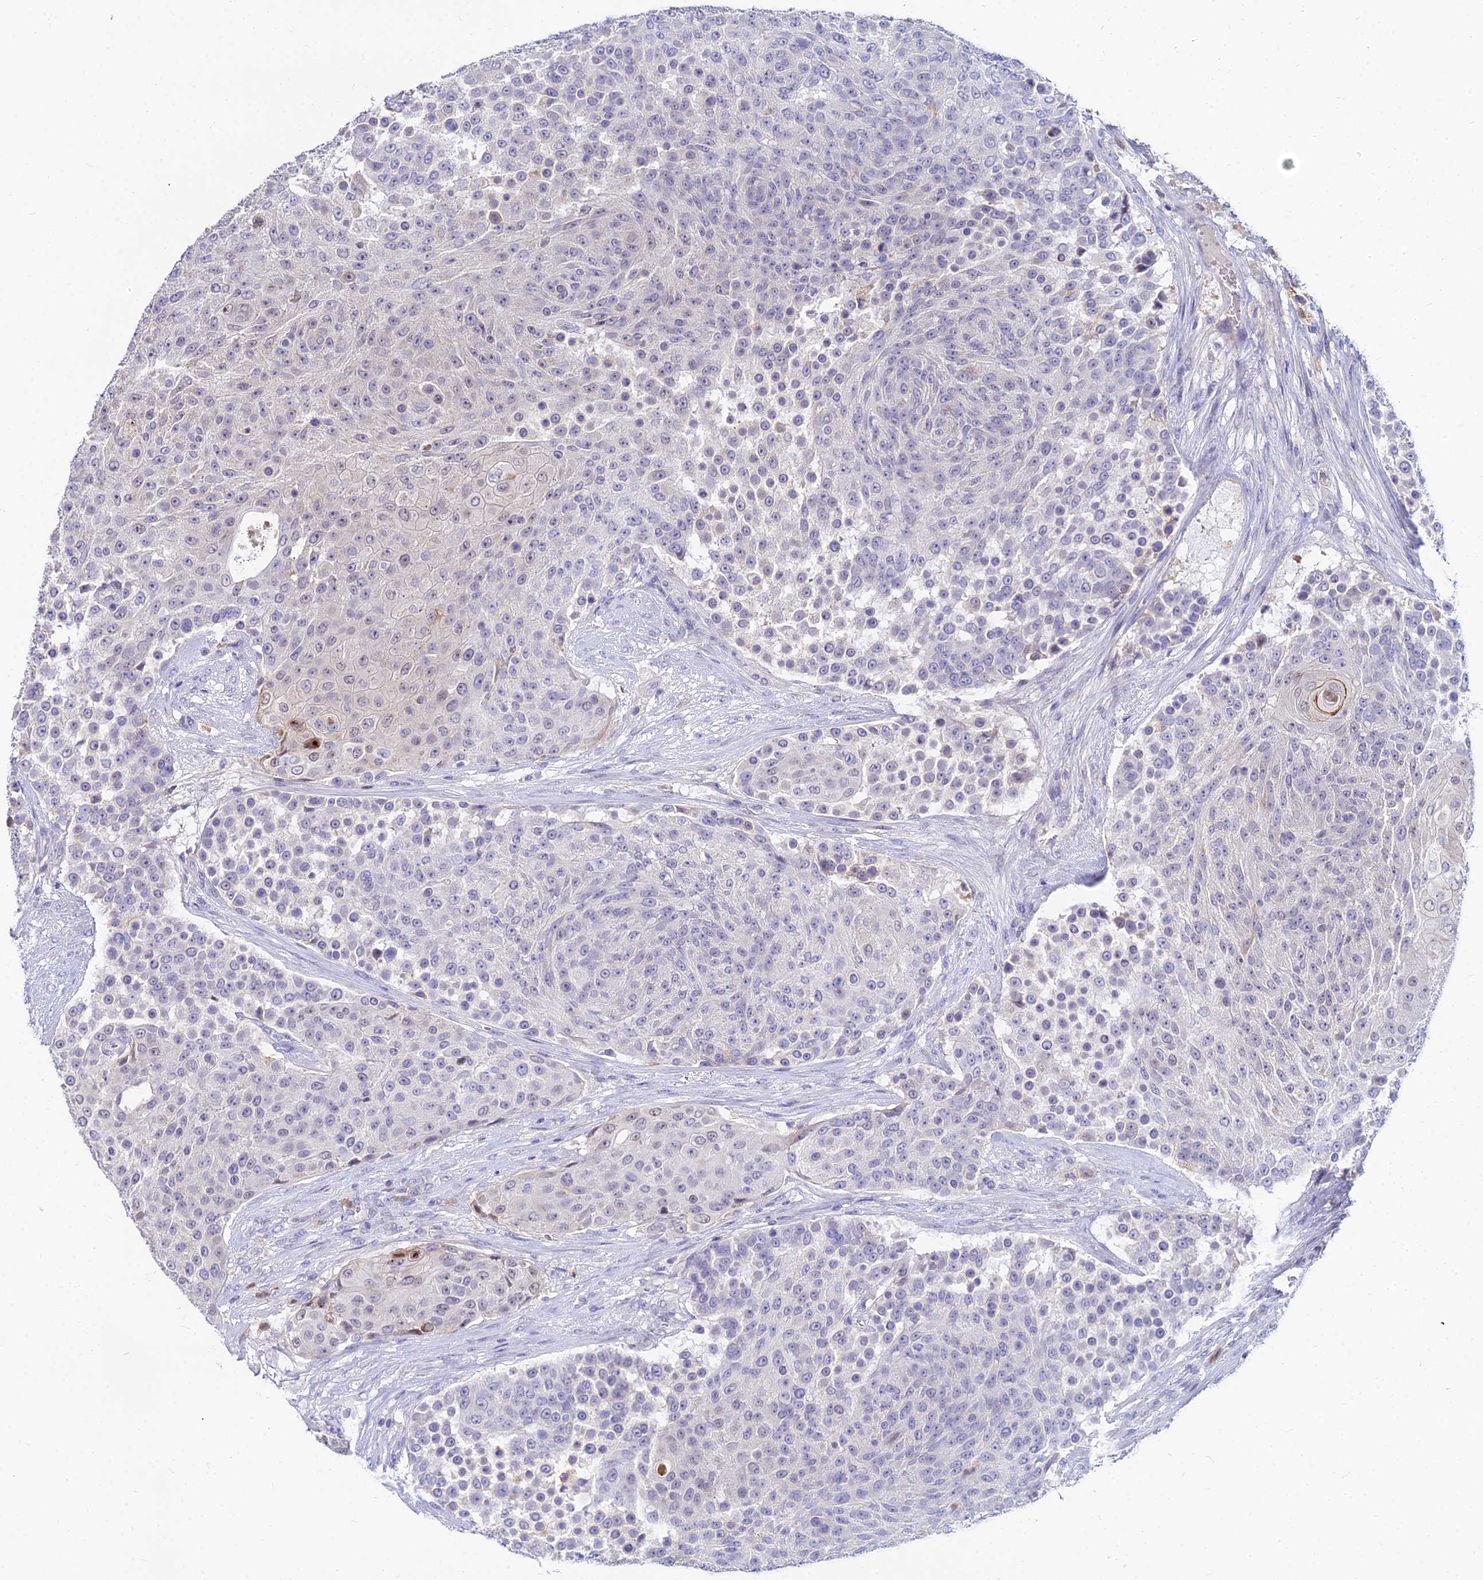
{"staining": {"intensity": "negative", "quantity": "none", "location": "none"}, "tissue": "urothelial cancer", "cell_type": "Tumor cells", "image_type": "cancer", "snomed": [{"axis": "morphology", "description": "Urothelial carcinoma, High grade"}, {"axis": "topography", "description": "Urinary bladder"}], "caption": "Tumor cells are negative for protein expression in human urothelial cancer.", "gene": "GOLGA6D", "patient": {"sex": "female", "age": 63}}